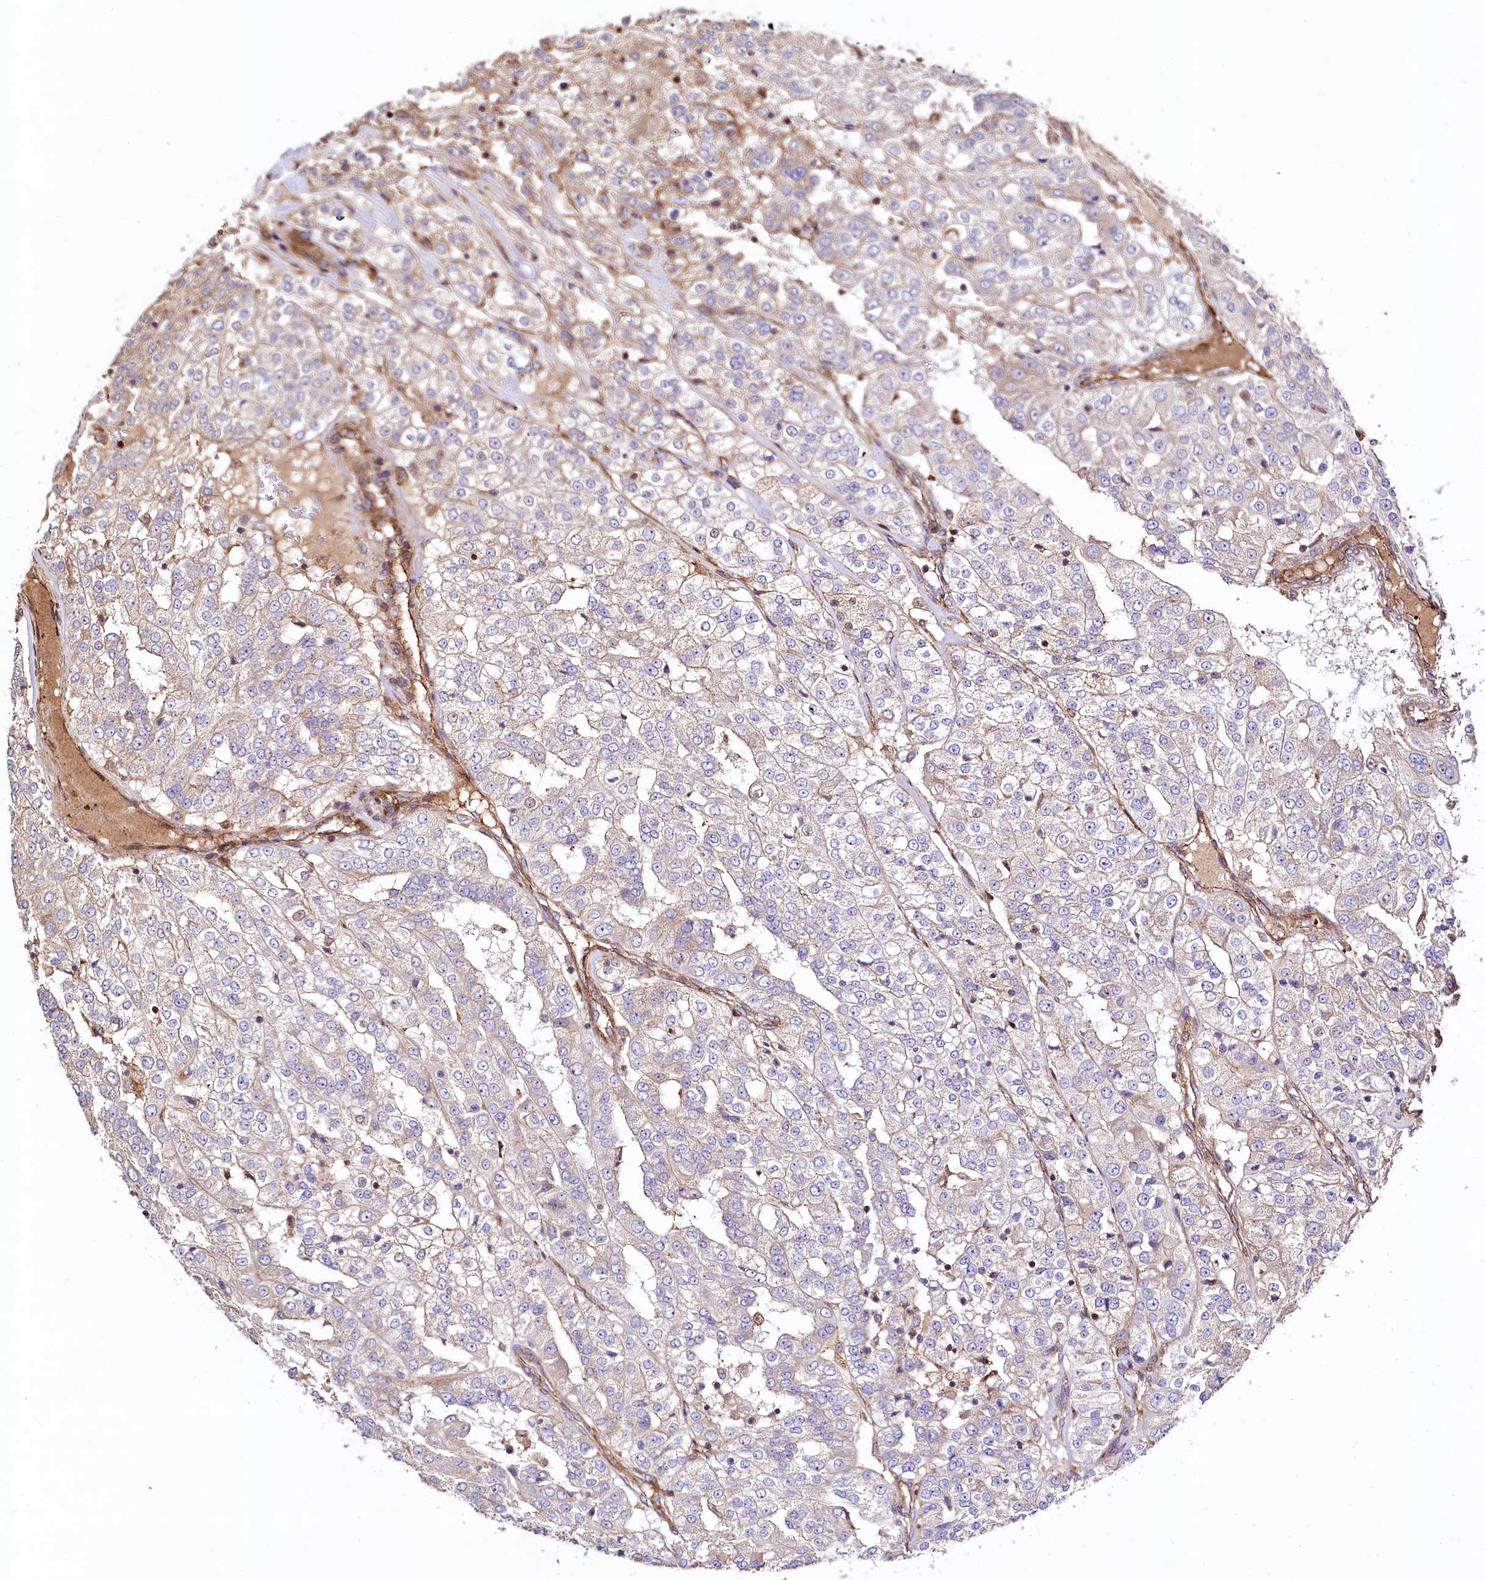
{"staining": {"intensity": "weak", "quantity": "<25%", "location": "cytoplasmic/membranous"}, "tissue": "renal cancer", "cell_type": "Tumor cells", "image_type": "cancer", "snomed": [{"axis": "morphology", "description": "Adenocarcinoma, NOS"}, {"axis": "topography", "description": "Kidney"}], "caption": "Immunohistochemistry (IHC) of renal cancer exhibits no expression in tumor cells.", "gene": "KLHDC4", "patient": {"sex": "female", "age": 63}}